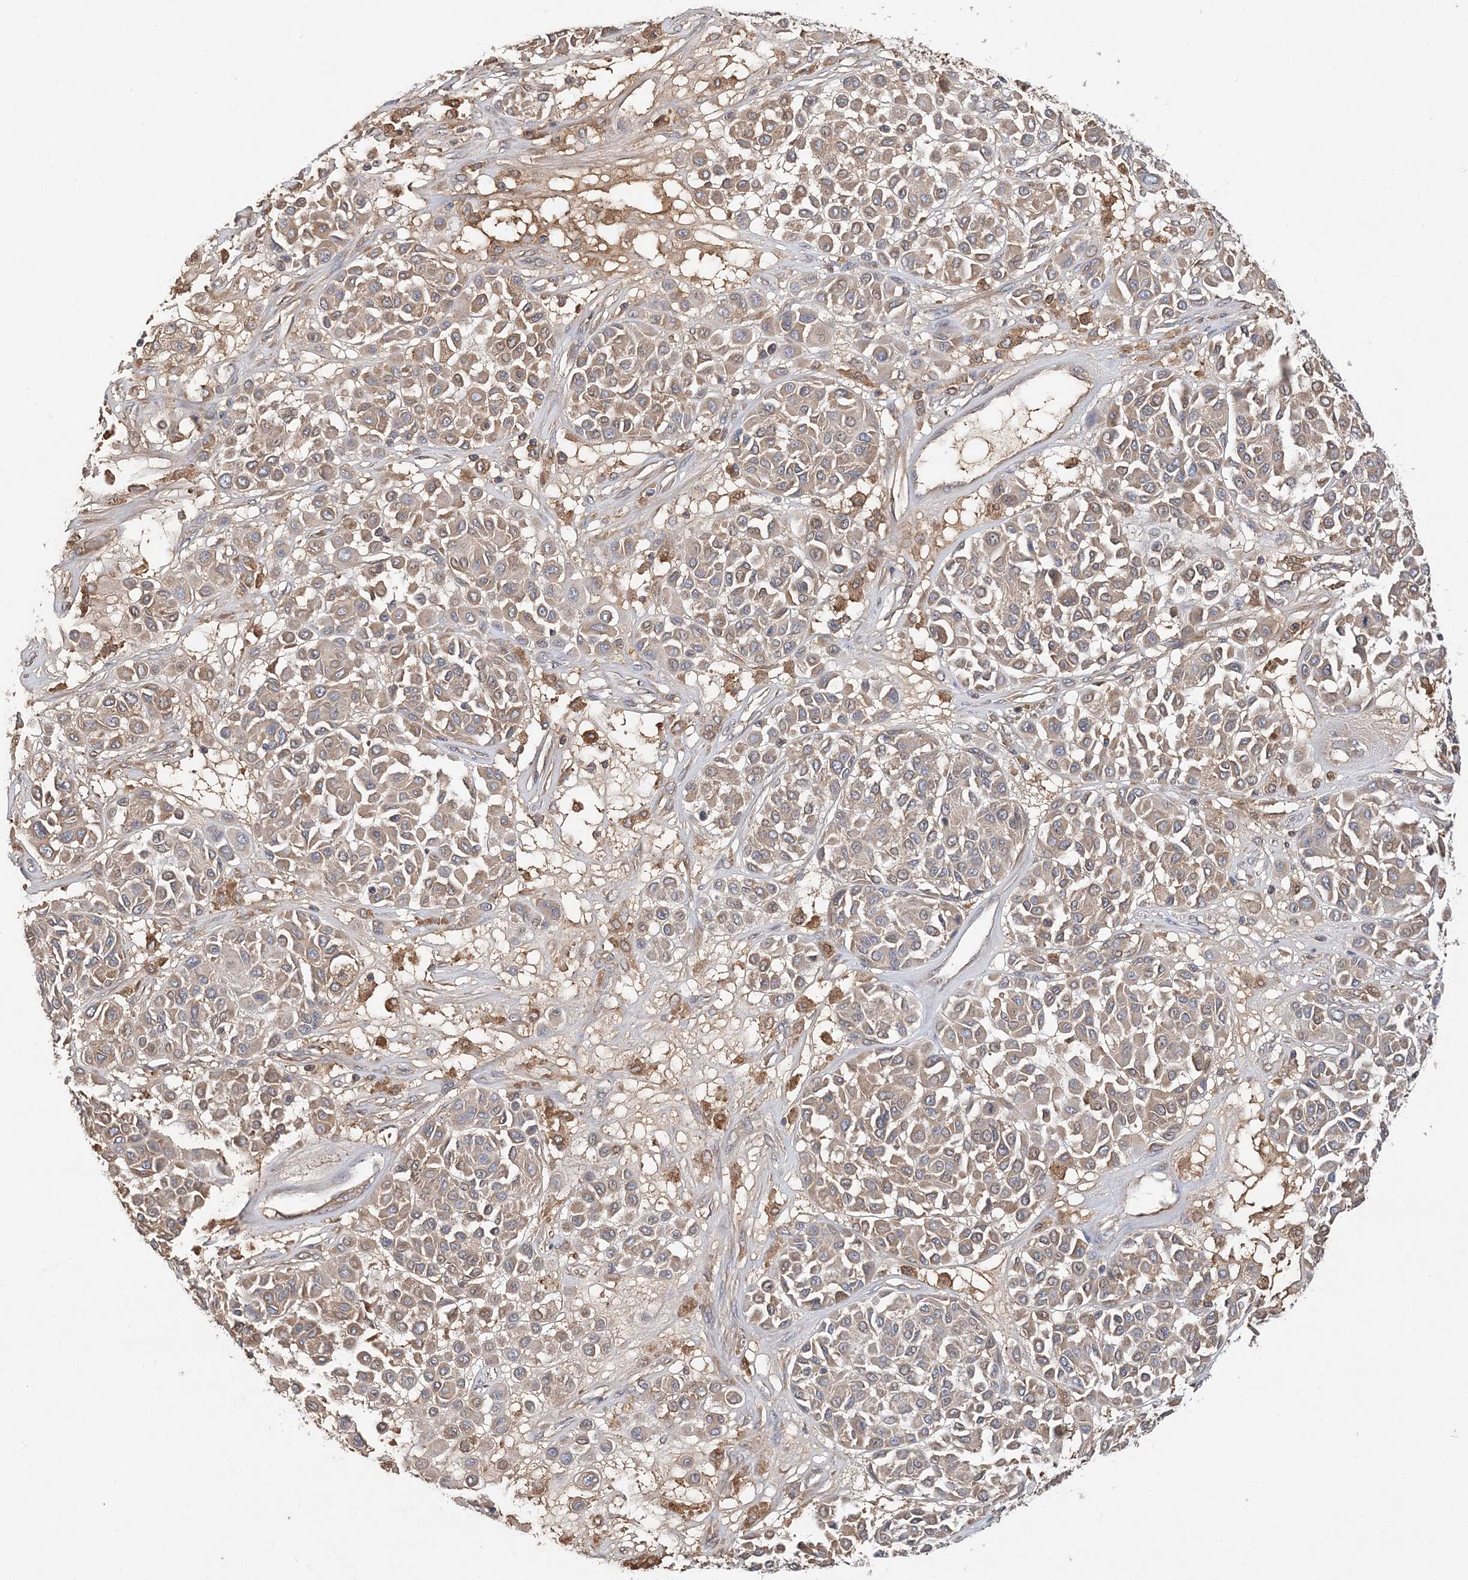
{"staining": {"intensity": "weak", "quantity": "25%-75%", "location": "cytoplasmic/membranous"}, "tissue": "melanoma", "cell_type": "Tumor cells", "image_type": "cancer", "snomed": [{"axis": "morphology", "description": "Malignant melanoma, Metastatic site"}, {"axis": "topography", "description": "Soft tissue"}], "caption": "DAB immunohistochemical staining of melanoma displays weak cytoplasmic/membranous protein staining in about 25%-75% of tumor cells.", "gene": "SYCP3", "patient": {"sex": "male", "age": 41}}